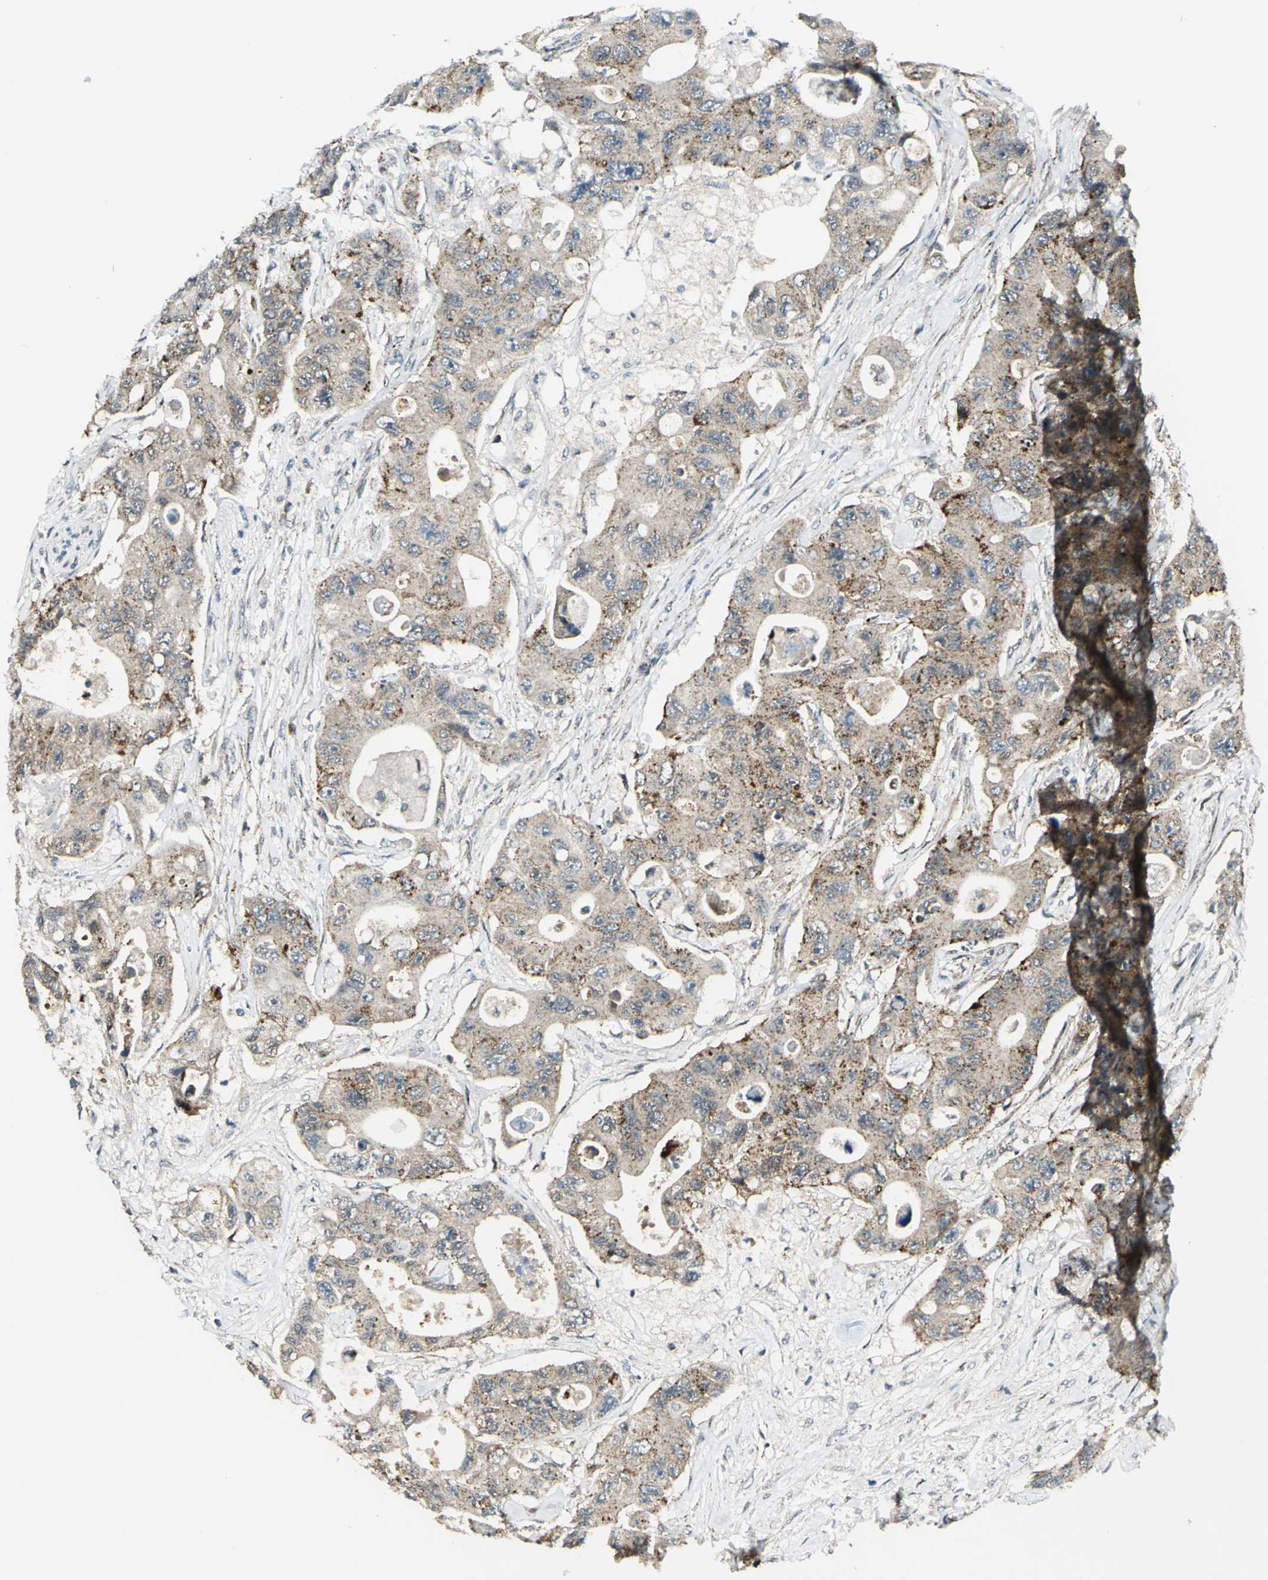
{"staining": {"intensity": "moderate", "quantity": "25%-75%", "location": "cytoplasmic/membranous"}, "tissue": "colorectal cancer", "cell_type": "Tumor cells", "image_type": "cancer", "snomed": [{"axis": "morphology", "description": "Adenocarcinoma, NOS"}, {"axis": "topography", "description": "Colon"}], "caption": "Immunohistochemical staining of human colorectal adenocarcinoma demonstrates moderate cytoplasmic/membranous protein expression in about 25%-75% of tumor cells. Immunohistochemistry stains the protein of interest in brown and the nuclei are stained blue.", "gene": "ATP6V1A", "patient": {"sex": "female", "age": 46}}